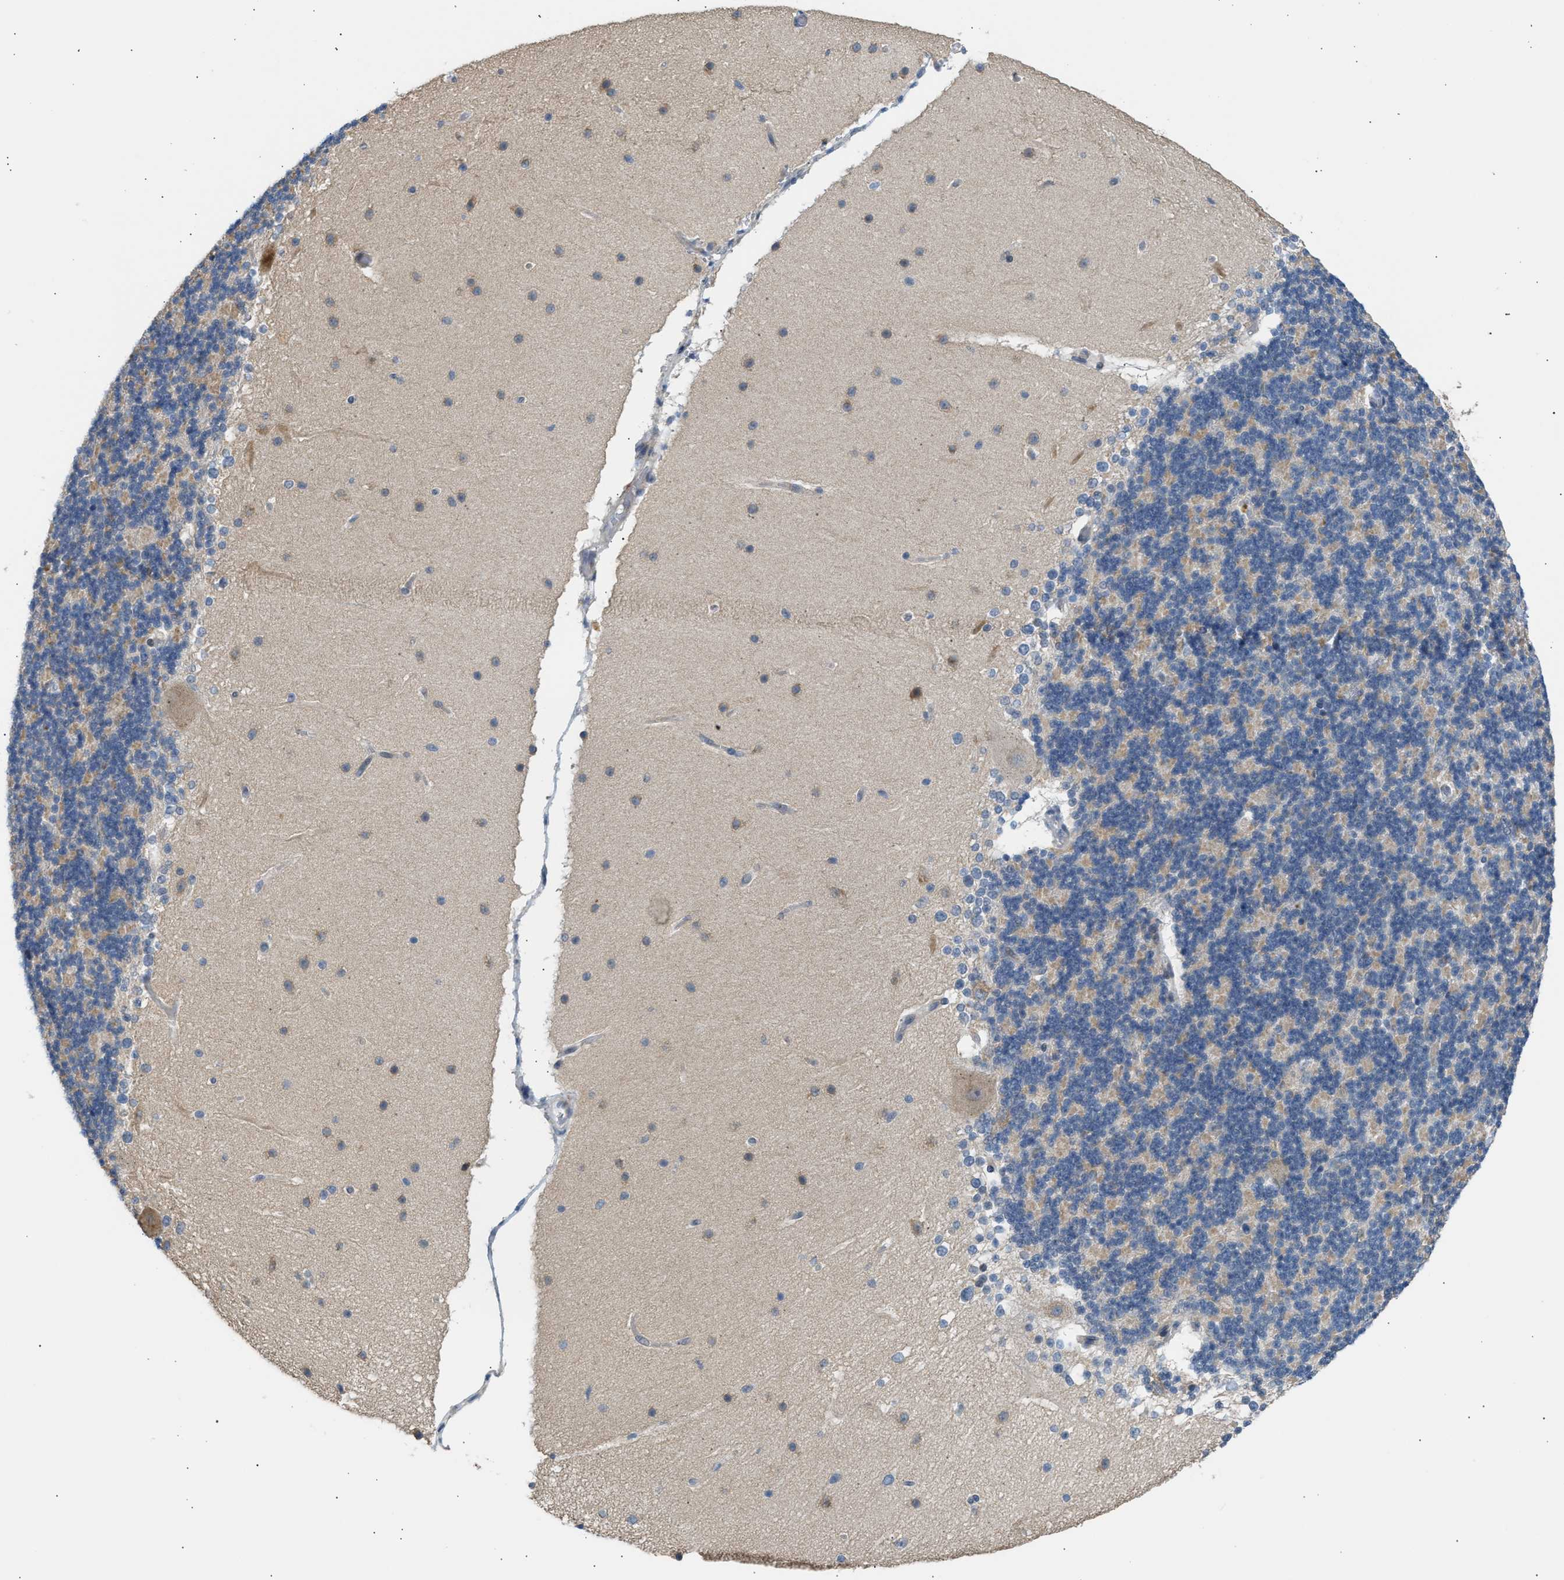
{"staining": {"intensity": "weak", "quantity": ">75%", "location": "cytoplasmic/membranous"}, "tissue": "cerebellum", "cell_type": "Cells in granular layer", "image_type": "normal", "snomed": [{"axis": "morphology", "description": "Normal tissue, NOS"}, {"axis": "topography", "description": "Cerebellum"}], "caption": "Cerebellum stained for a protein displays weak cytoplasmic/membranous positivity in cells in granular layer. (Stains: DAB (3,3'-diaminobenzidine) in brown, nuclei in blue, Microscopy: brightfield microscopy at high magnification).", "gene": "KCNC2", "patient": {"sex": "female", "age": 19}}